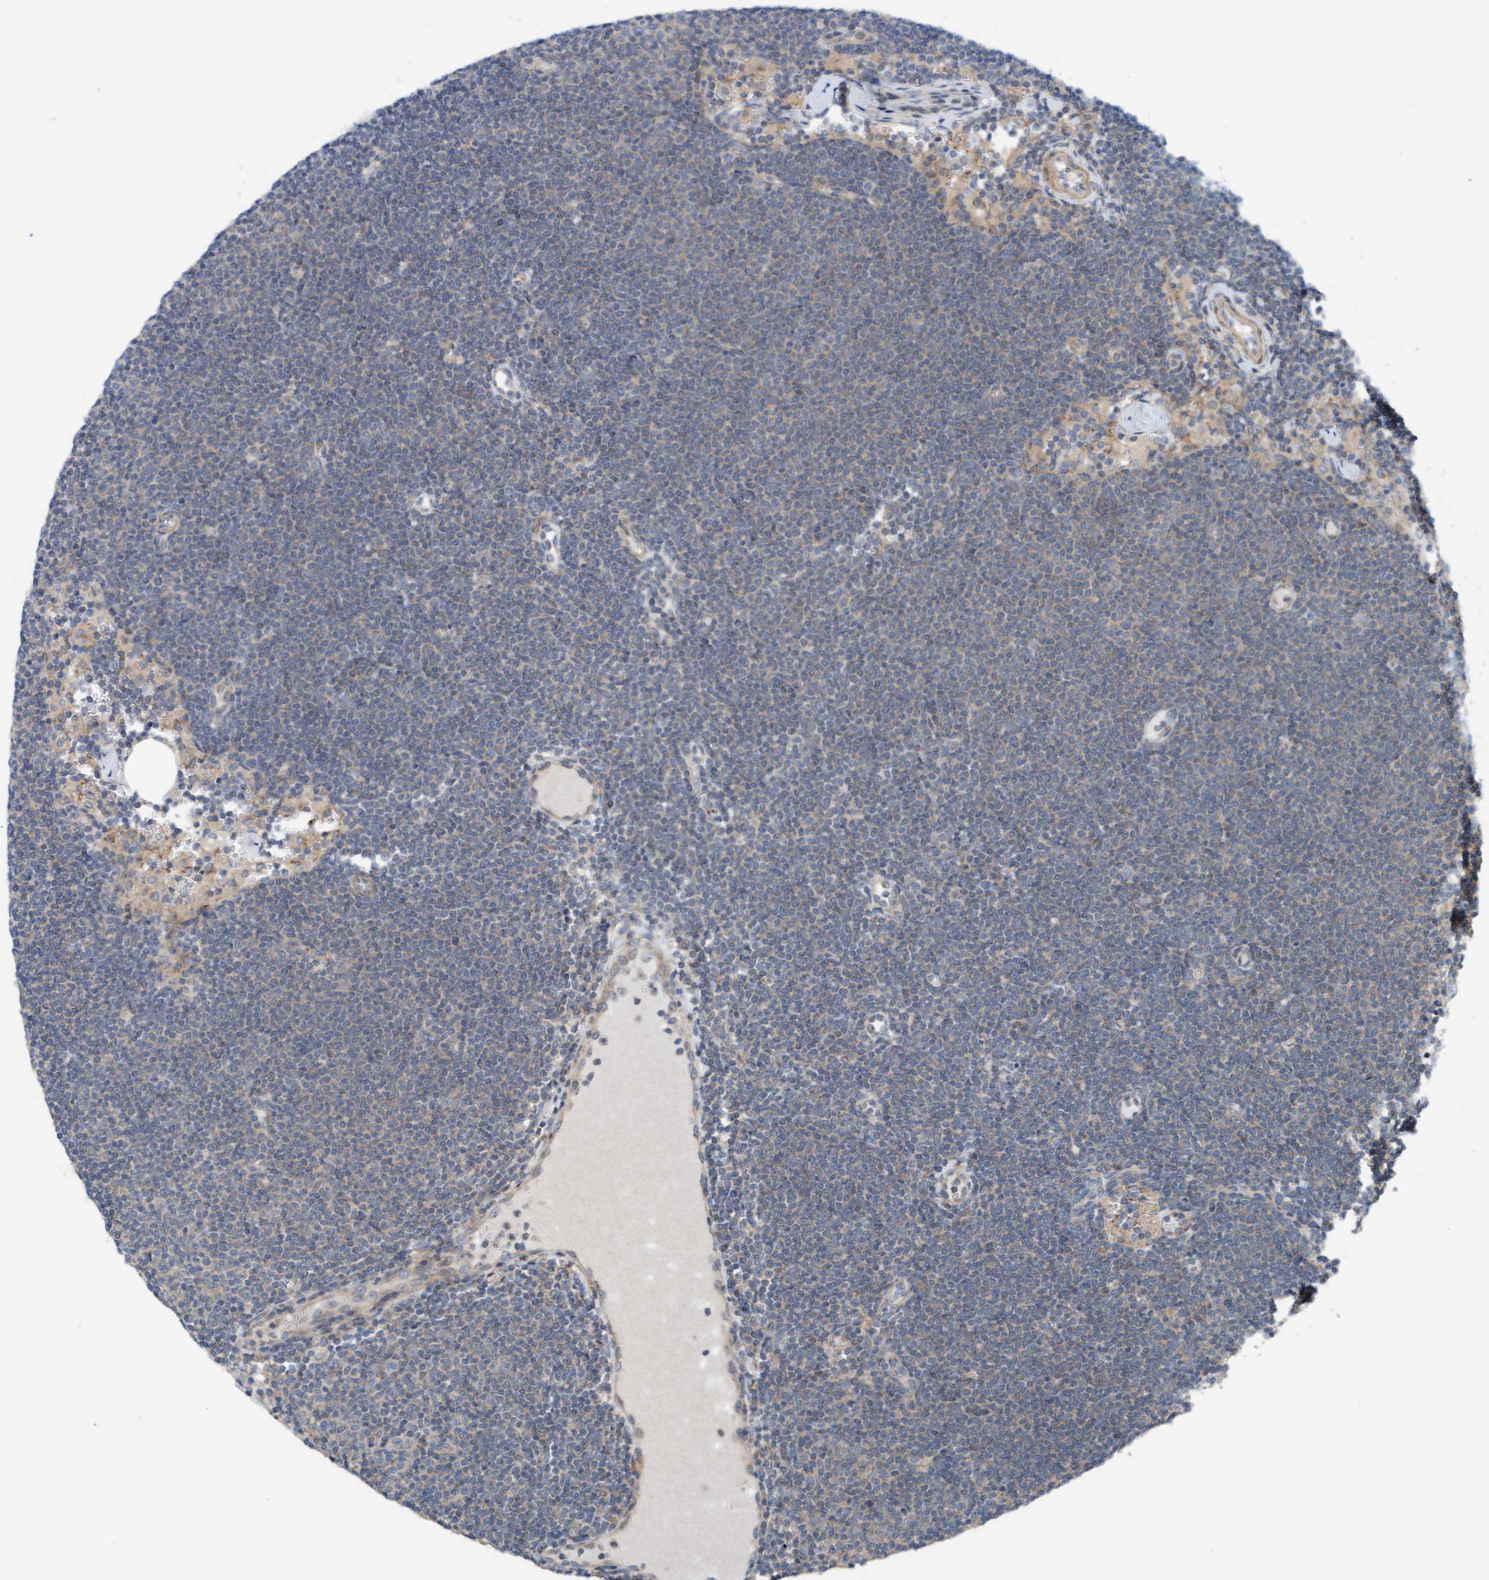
{"staining": {"intensity": "negative", "quantity": "none", "location": "none"}, "tissue": "lymphoma", "cell_type": "Tumor cells", "image_type": "cancer", "snomed": [{"axis": "morphology", "description": "Malignant lymphoma, non-Hodgkin's type, Low grade"}, {"axis": "topography", "description": "Lymph node"}], "caption": "Micrograph shows no protein expression in tumor cells of lymphoma tissue.", "gene": "UBAP1", "patient": {"sex": "female", "age": 53}}